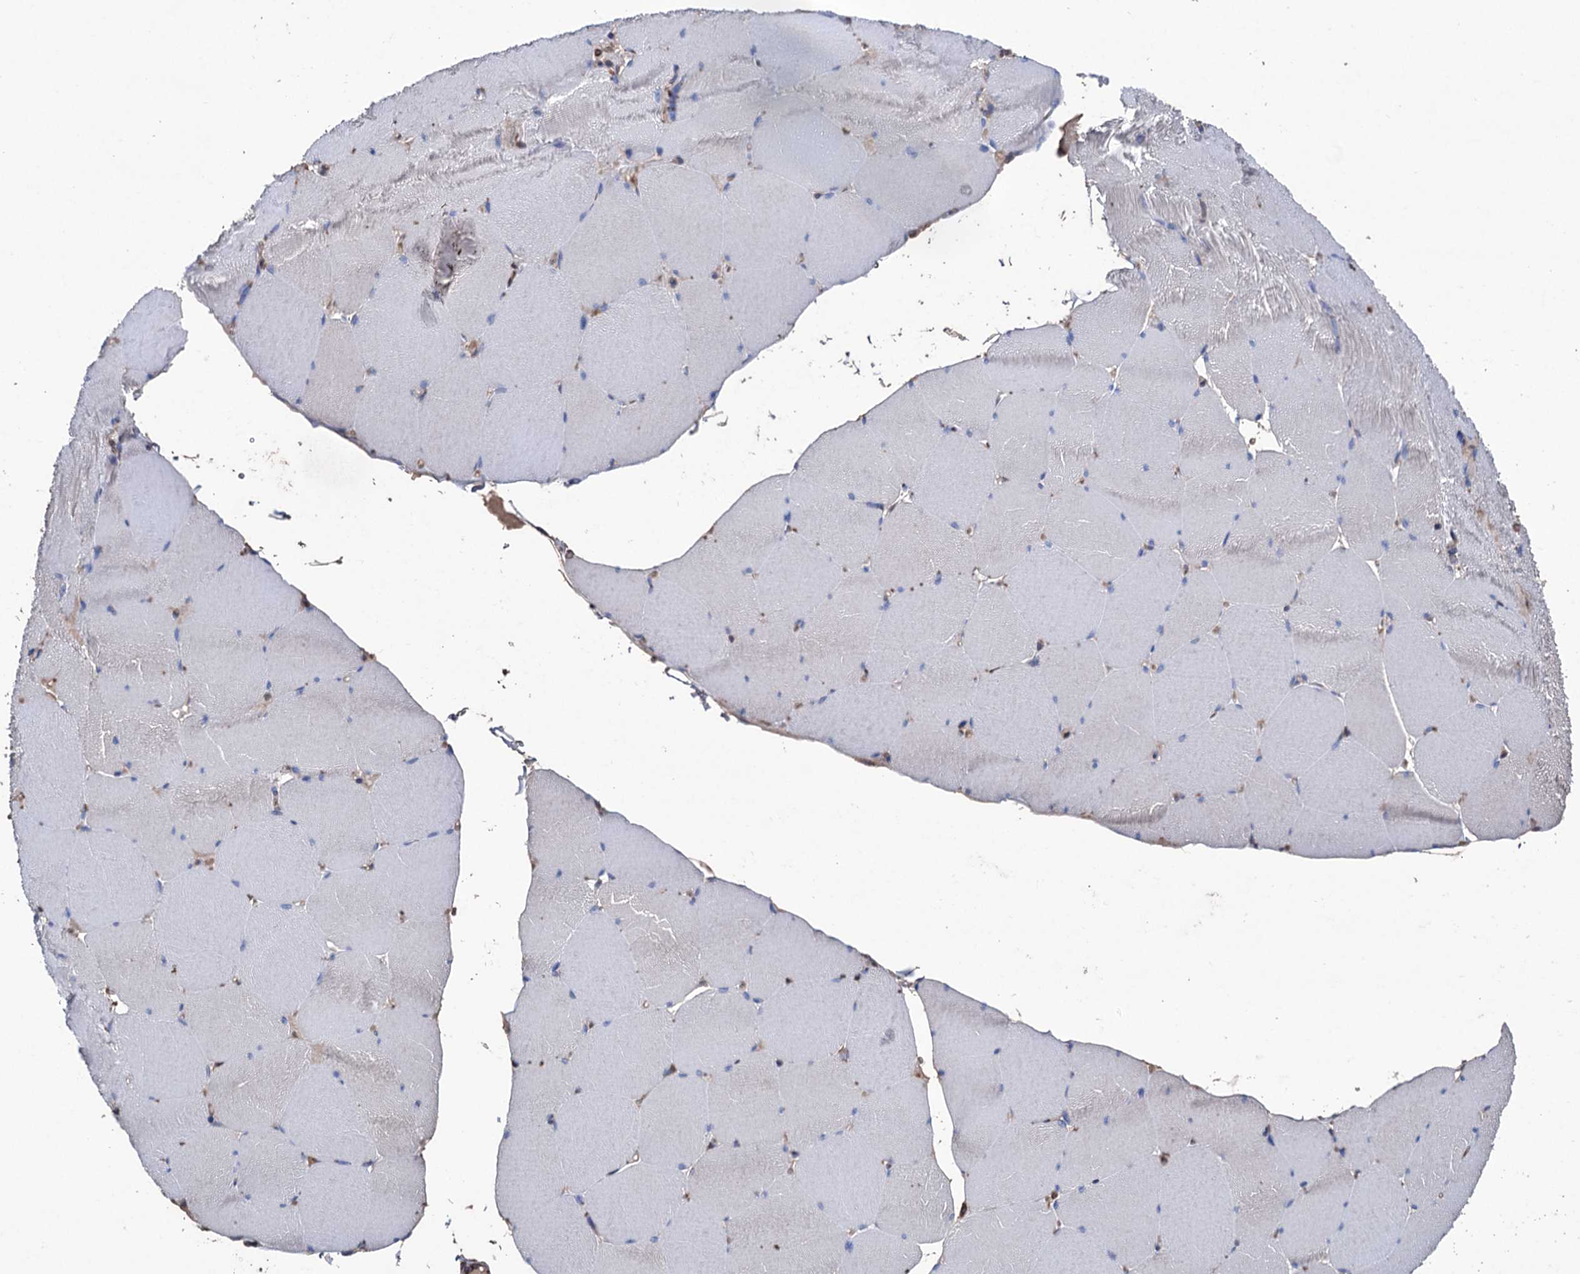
{"staining": {"intensity": "negative", "quantity": "none", "location": "none"}, "tissue": "skeletal muscle", "cell_type": "Myocytes", "image_type": "normal", "snomed": [{"axis": "morphology", "description": "Normal tissue, NOS"}, {"axis": "topography", "description": "Skeletal muscle"}, {"axis": "topography", "description": "Head-Neck"}], "caption": "Myocytes show no significant protein staining in normal skeletal muscle.", "gene": "STING1", "patient": {"sex": "male", "age": 66}}